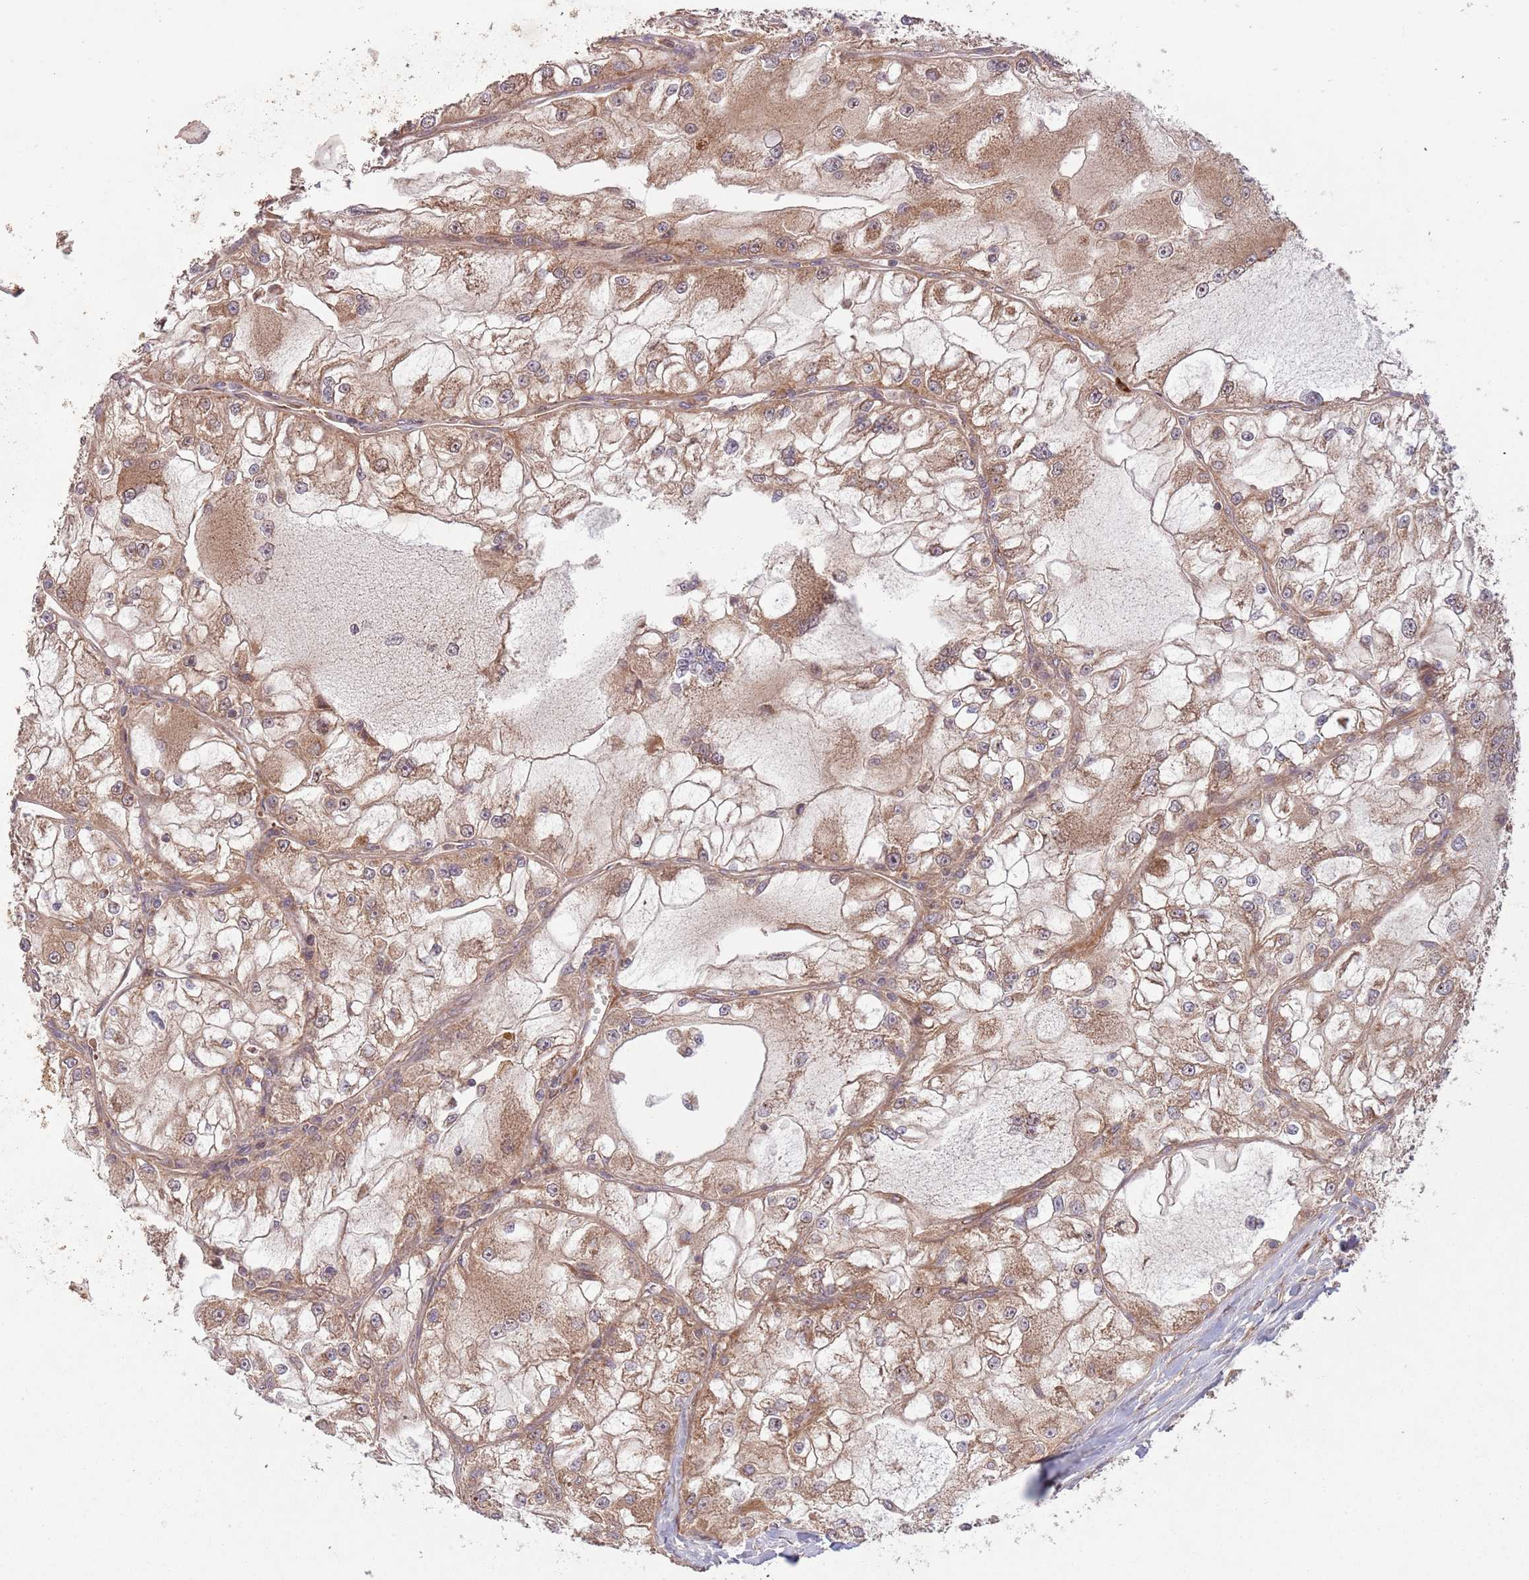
{"staining": {"intensity": "moderate", "quantity": ">75%", "location": "cytoplasmic/membranous"}, "tissue": "renal cancer", "cell_type": "Tumor cells", "image_type": "cancer", "snomed": [{"axis": "morphology", "description": "Adenocarcinoma, NOS"}, {"axis": "topography", "description": "Kidney"}], "caption": "IHC micrograph of human renal cancer (adenocarcinoma) stained for a protein (brown), which shows medium levels of moderate cytoplasmic/membranous positivity in about >75% of tumor cells.", "gene": "MFNG", "patient": {"sex": "female", "age": 72}}